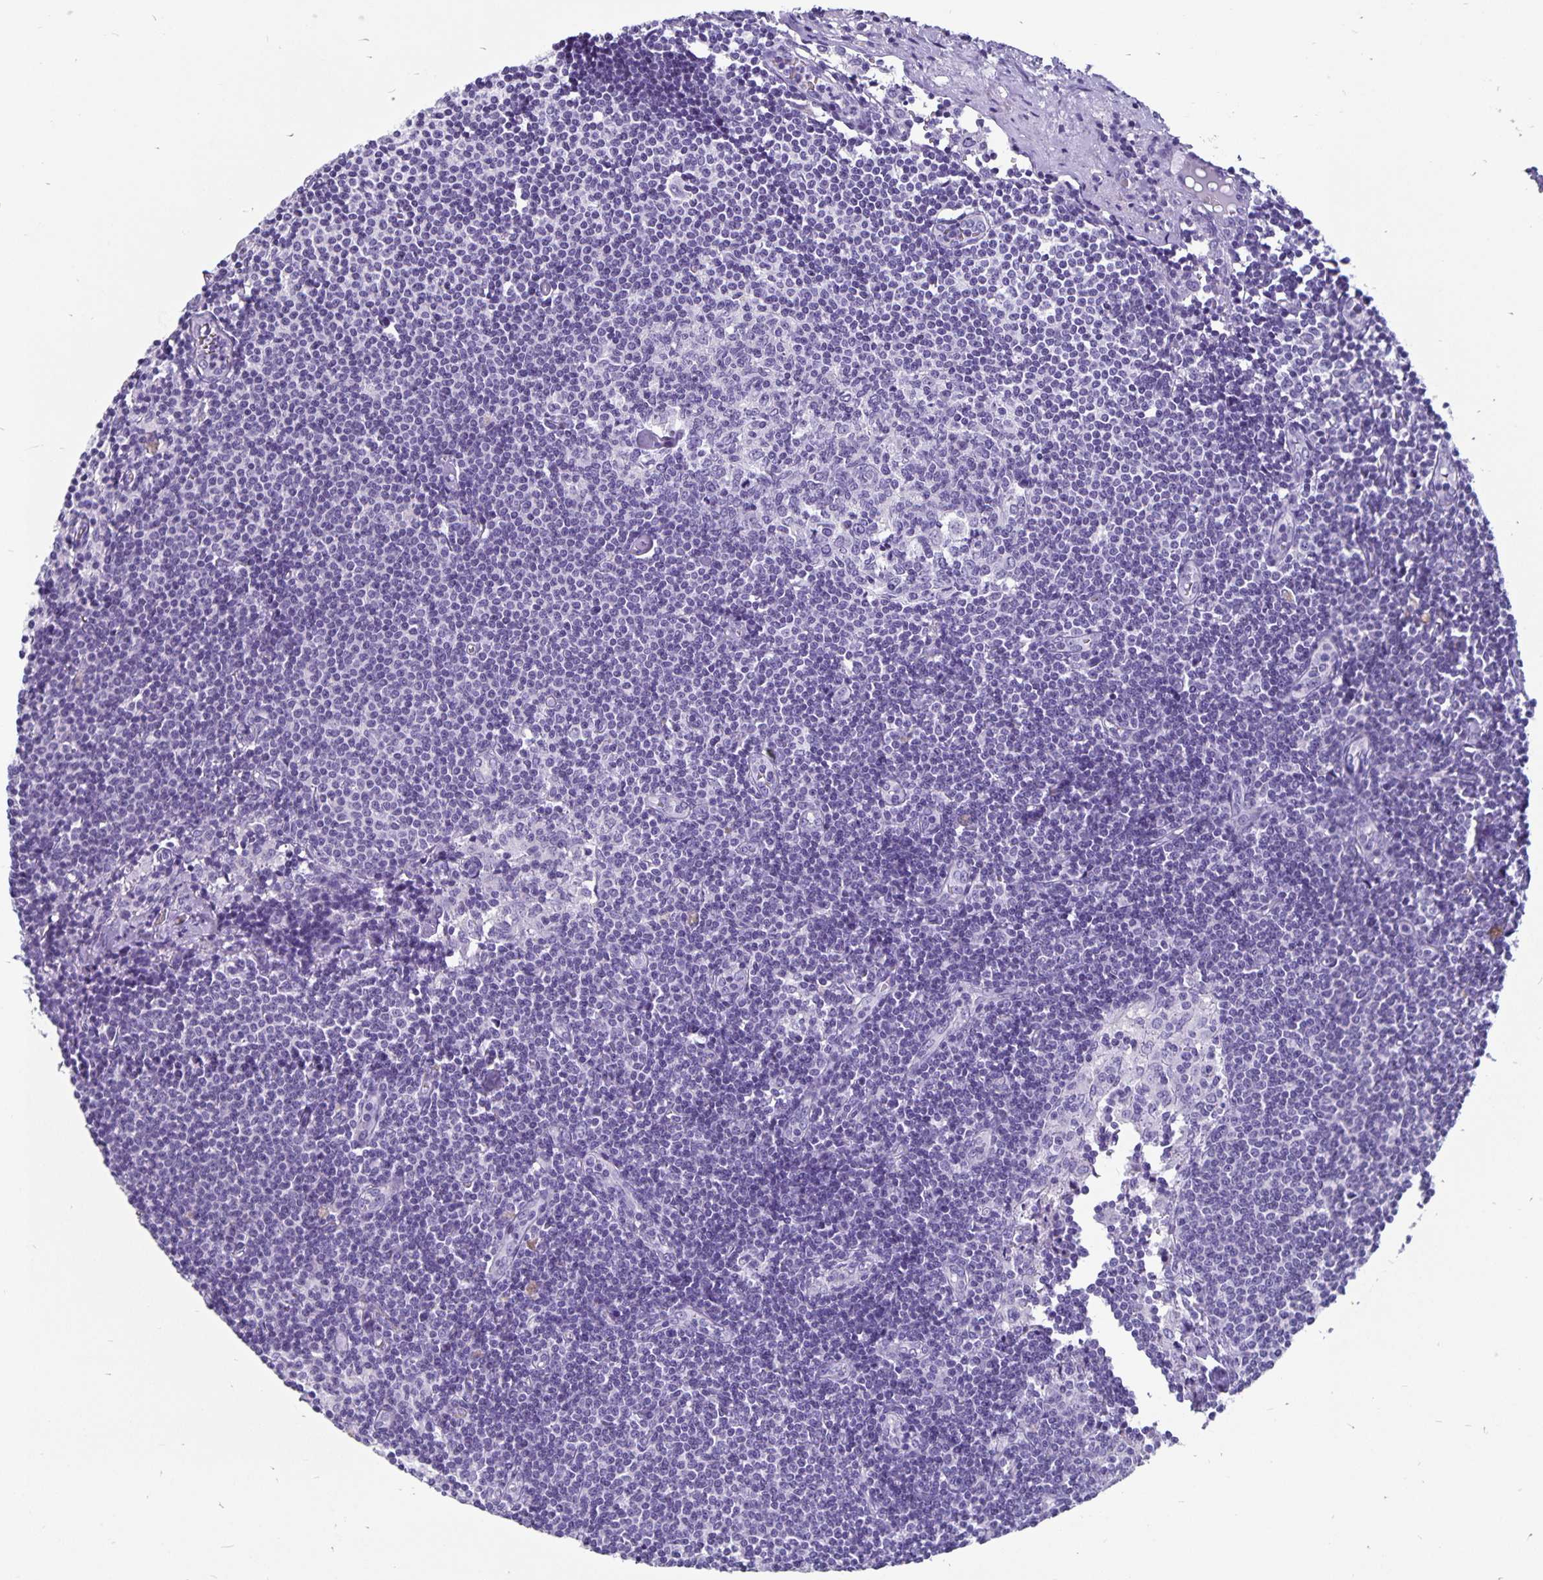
{"staining": {"intensity": "negative", "quantity": "none", "location": "none"}, "tissue": "lymph node", "cell_type": "Germinal center cells", "image_type": "normal", "snomed": [{"axis": "morphology", "description": "Normal tissue, NOS"}, {"axis": "topography", "description": "Lymph node"}], "caption": "DAB immunohistochemical staining of unremarkable lymph node exhibits no significant positivity in germinal center cells. (DAB immunohistochemistry visualized using brightfield microscopy, high magnification).", "gene": "ODF3B", "patient": {"sex": "female", "age": 69}}